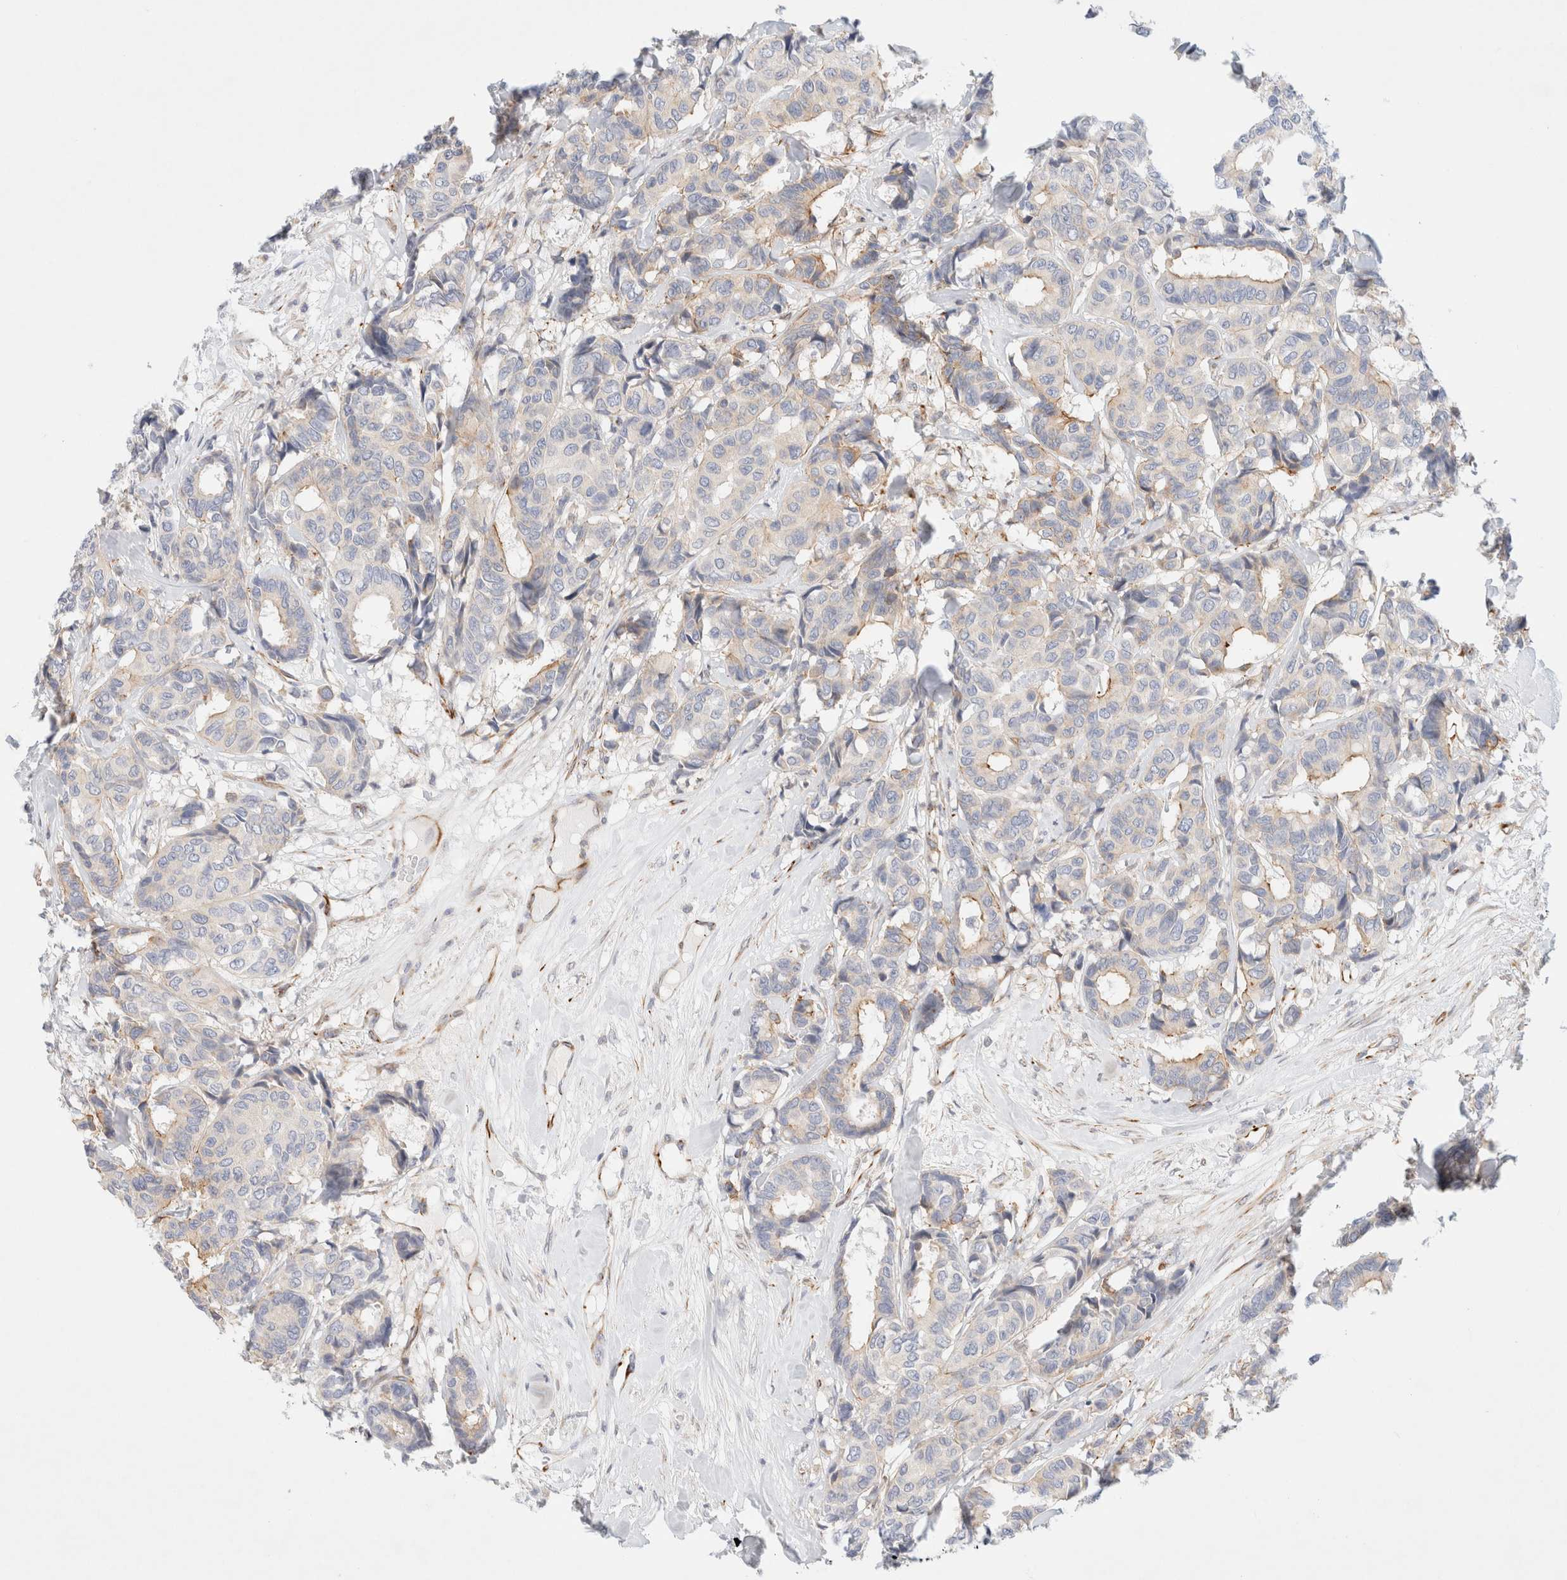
{"staining": {"intensity": "weak", "quantity": "<25%", "location": "cytoplasmic/membranous"}, "tissue": "breast cancer", "cell_type": "Tumor cells", "image_type": "cancer", "snomed": [{"axis": "morphology", "description": "Duct carcinoma"}, {"axis": "topography", "description": "Breast"}], "caption": "Breast invasive ductal carcinoma was stained to show a protein in brown. There is no significant expression in tumor cells. (DAB (3,3'-diaminobenzidine) immunohistochemistry (IHC), high magnification).", "gene": "SLC25A48", "patient": {"sex": "female", "age": 87}}